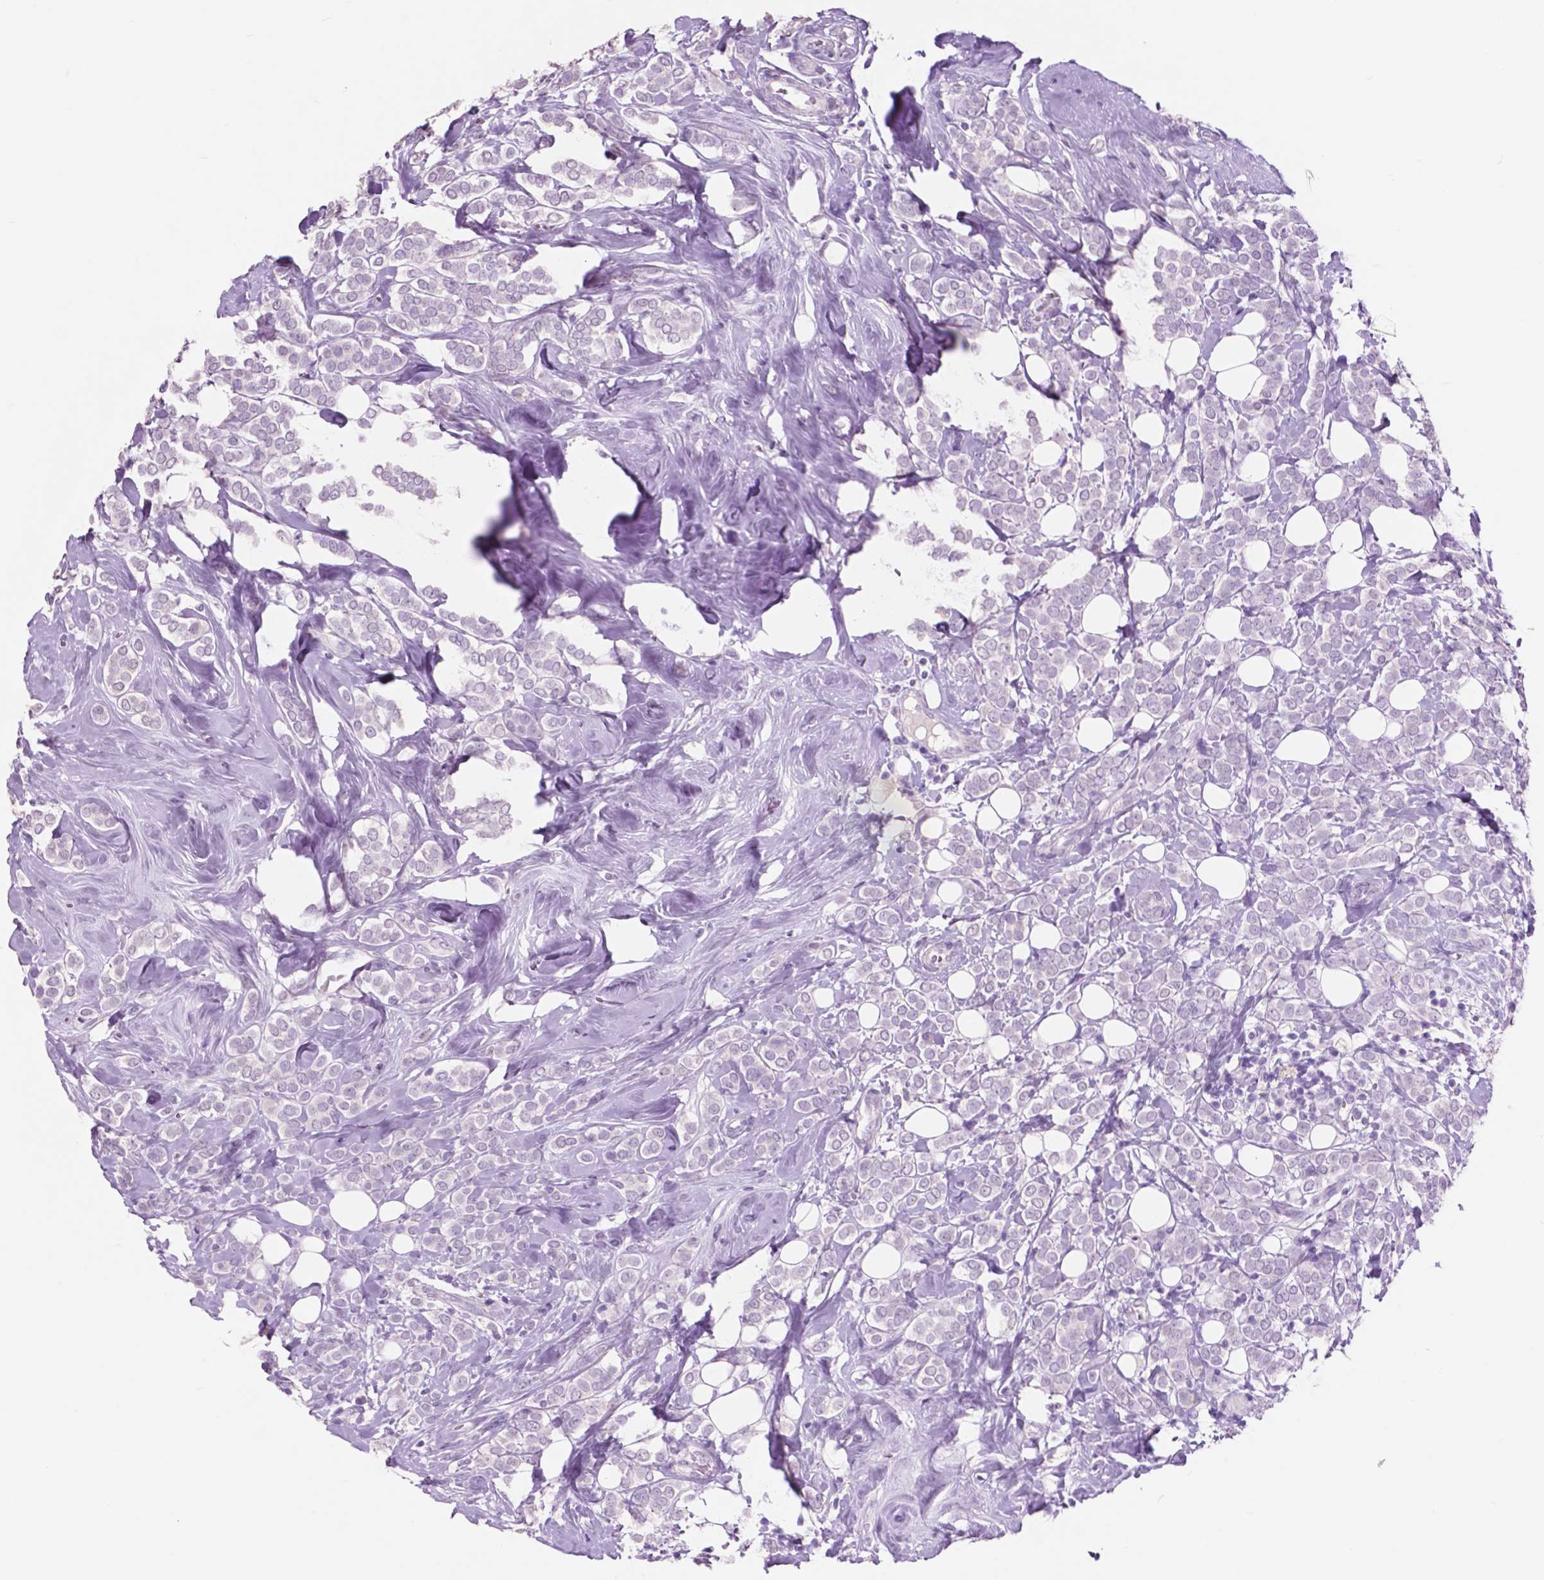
{"staining": {"intensity": "negative", "quantity": "none", "location": "none"}, "tissue": "breast cancer", "cell_type": "Tumor cells", "image_type": "cancer", "snomed": [{"axis": "morphology", "description": "Lobular carcinoma"}, {"axis": "topography", "description": "Breast"}], "caption": "Image shows no significant protein expression in tumor cells of lobular carcinoma (breast).", "gene": "IDO1", "patient": {"sex": "female", "age": 49}}